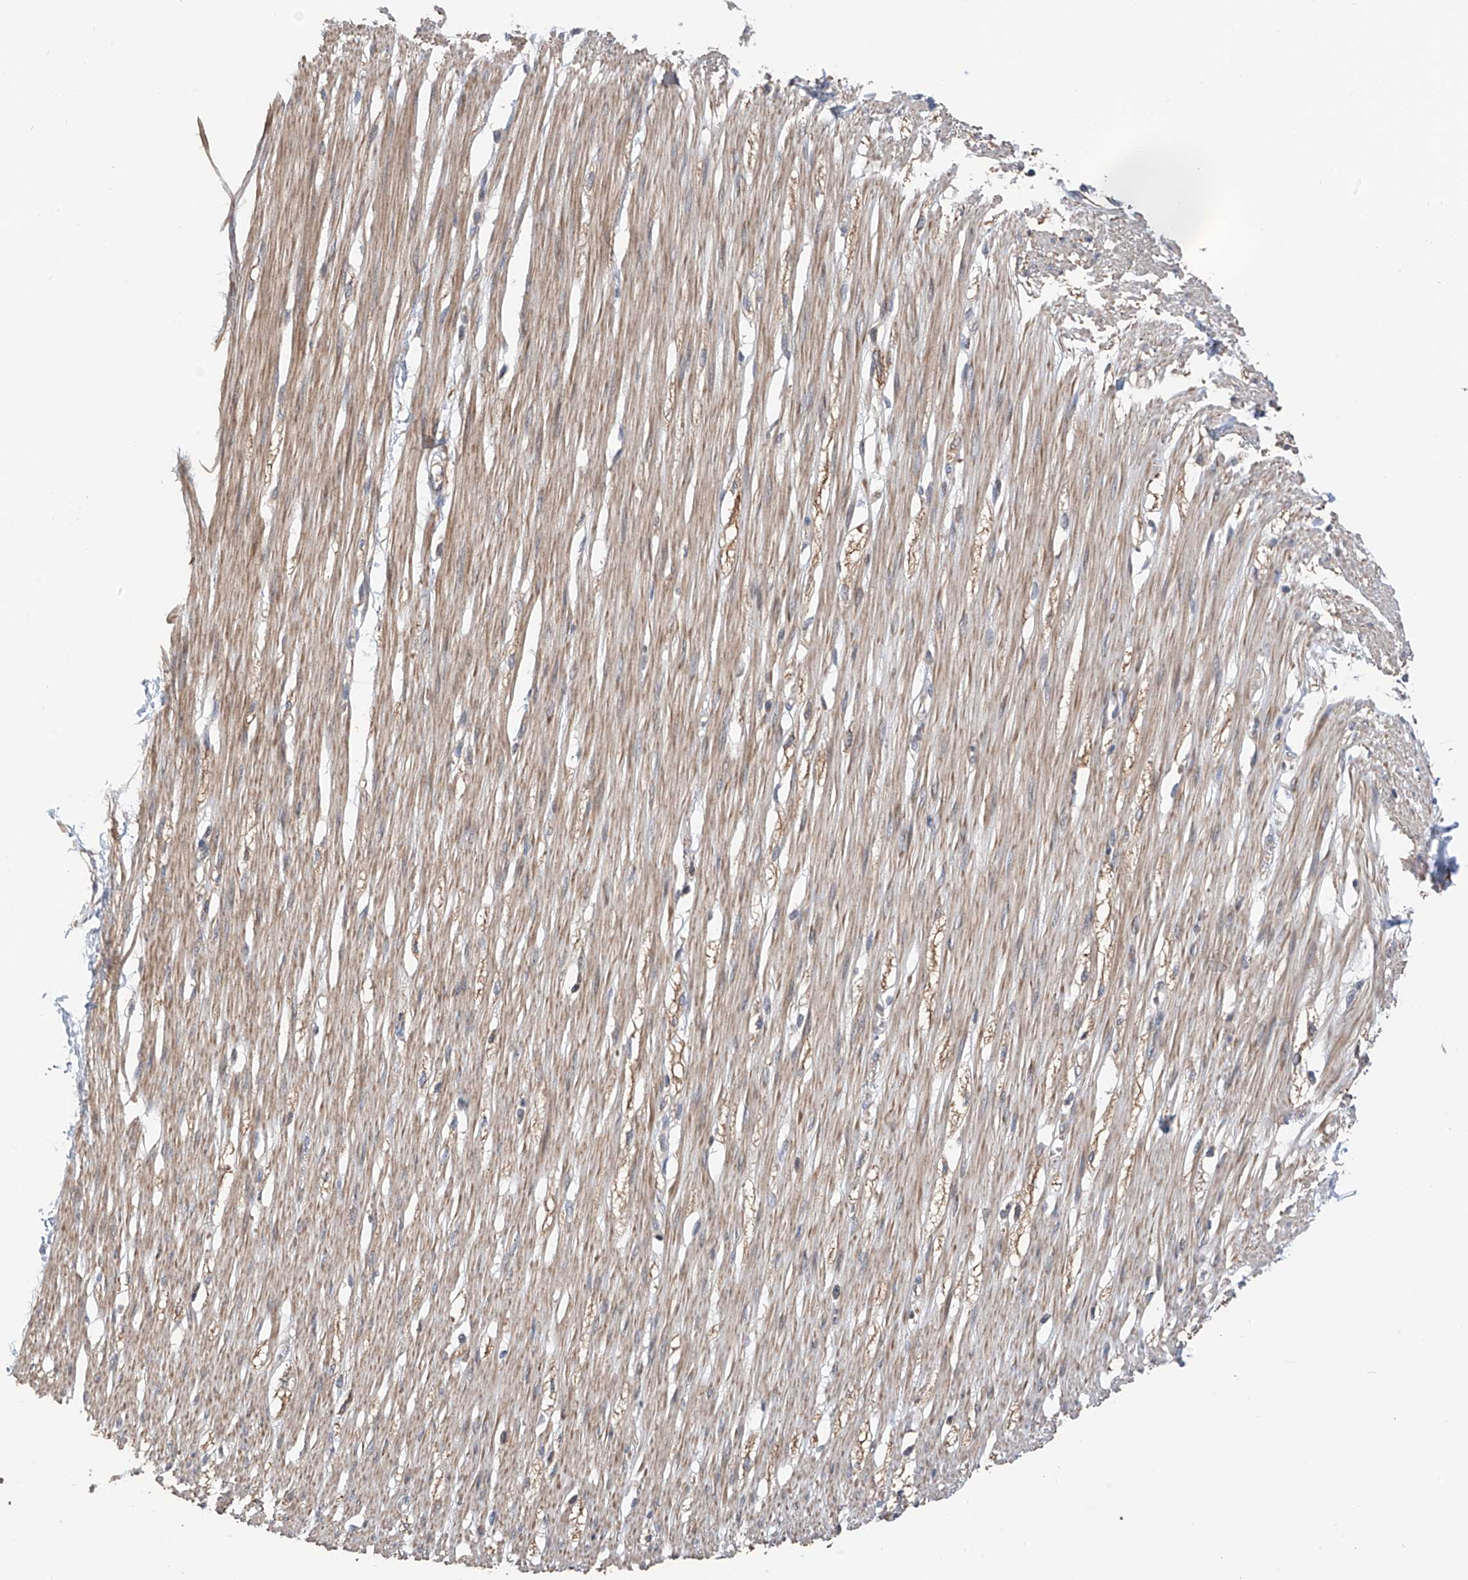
{"staining": {"intensity": "moderate", "quantity": ">75%", "location": "cytoplasmic/membranous"}, "tissue": "smooth muscle", "cell_type": "Smooth muscle cells", "image_type": "normal", "snomed": [{"axis": "morphology", "description": "Normal tissue, NOS"}, {"axis": "morphology", "description": "Adenocarcinoma, NOS"}, {"axis": "topography", "description": "Colon"}, {"axis": "topography", "description": "Peripheral nerve tissue"}], "caption": "Approximately >75% of smooth muscle cells in normal human smooth muscle show moderate cytoplasmic/membranous protein positivity as visualized by brown immunohistochemical staining.", "gene": "RPAIN", "patient": {"sex": "male", "age": 14}}